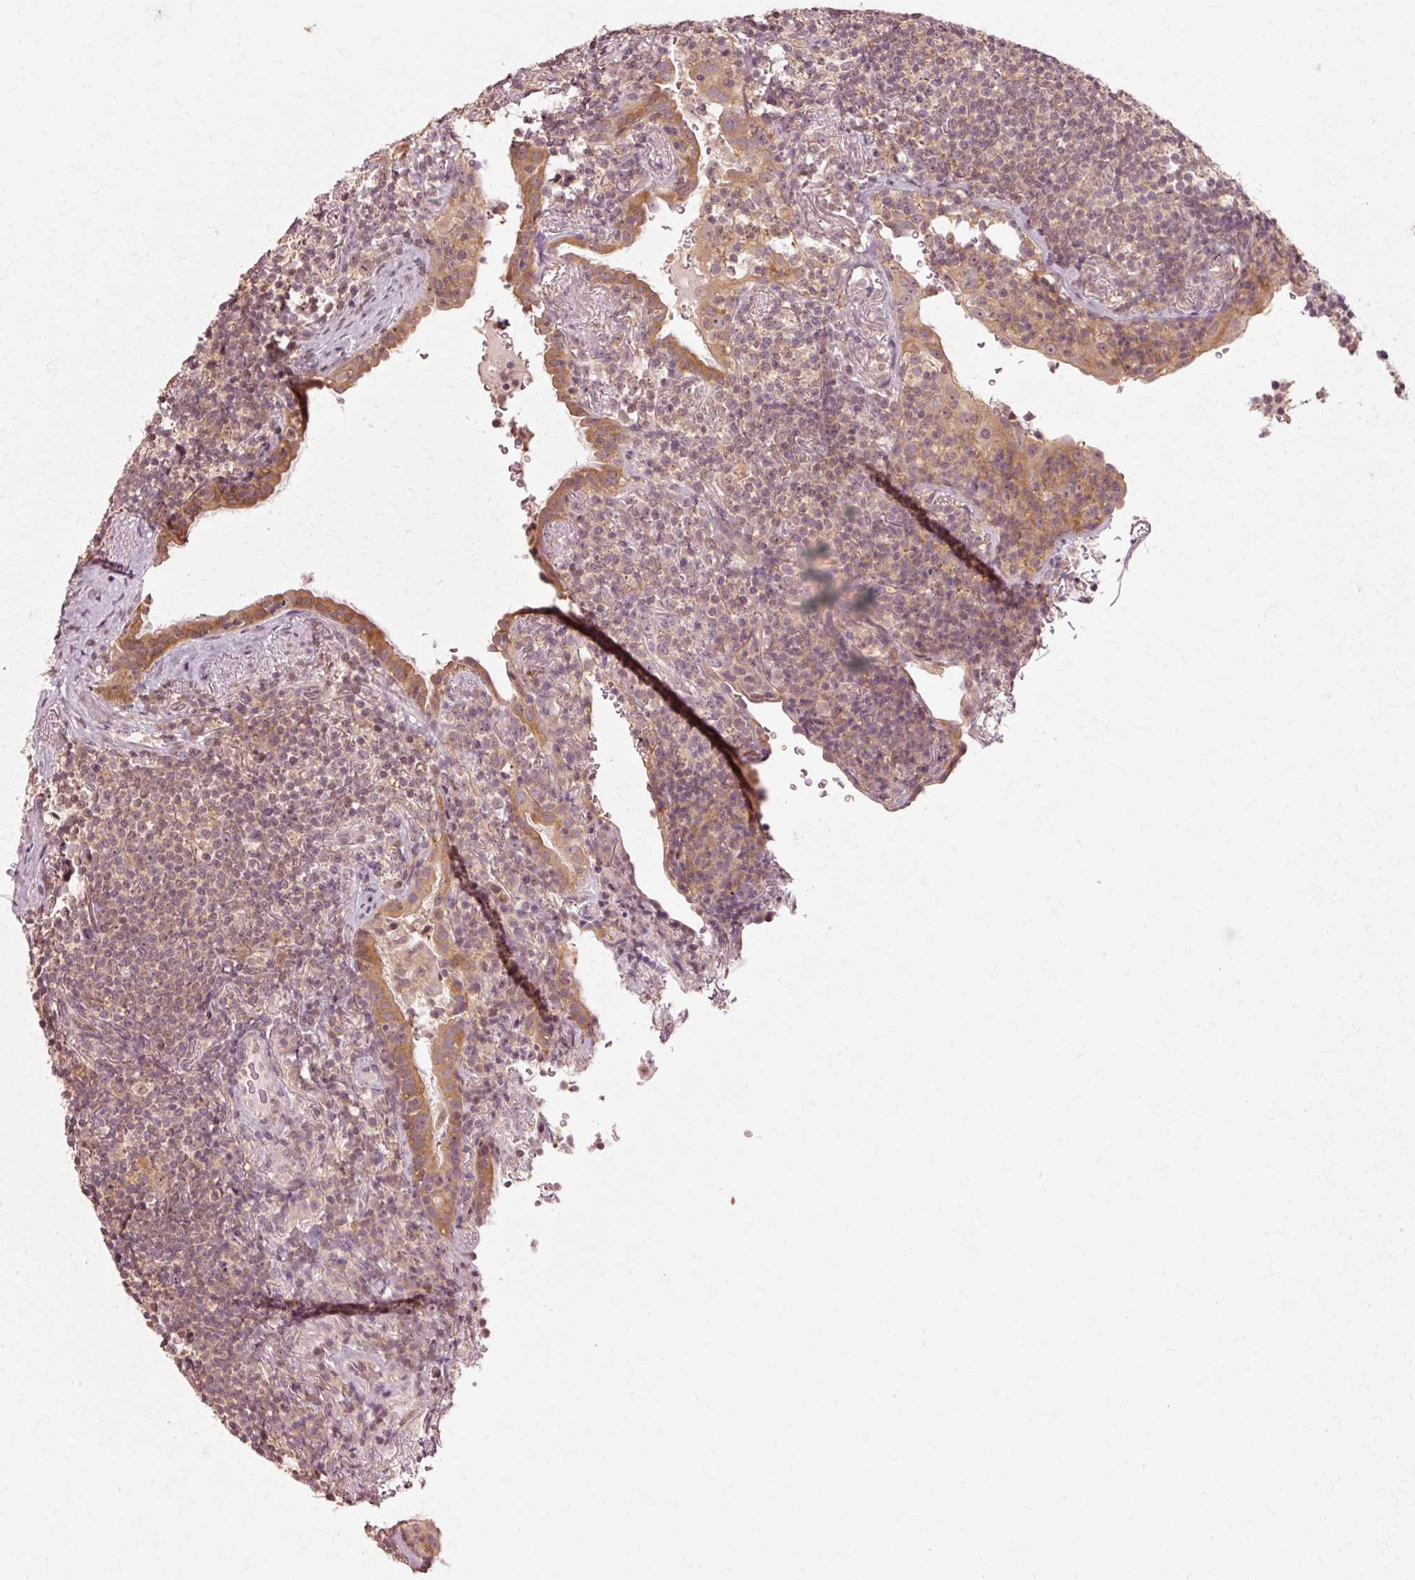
{"staining": {"intensity": "weak", "quantity": "<25%", "location": "cytoplasmic/membranous"}, "tissue": "lymphoma", "cell_type": "Tumor cells", "image_type": "cancer", "snomed": [{"axis": "morphology", "description": "Malignant lymphoma, non-Hodgkin's type, Low grade"}, {"axis": "topography", "description": "Lung"}], "caption": "This is an IHC histopathology image of malignant lymphoma, non-Hodgkin's type (low-grade). There is no expression in tumor cells.", "gene": "RGPD5", "patient": {"sex": "female", "age": 71}}